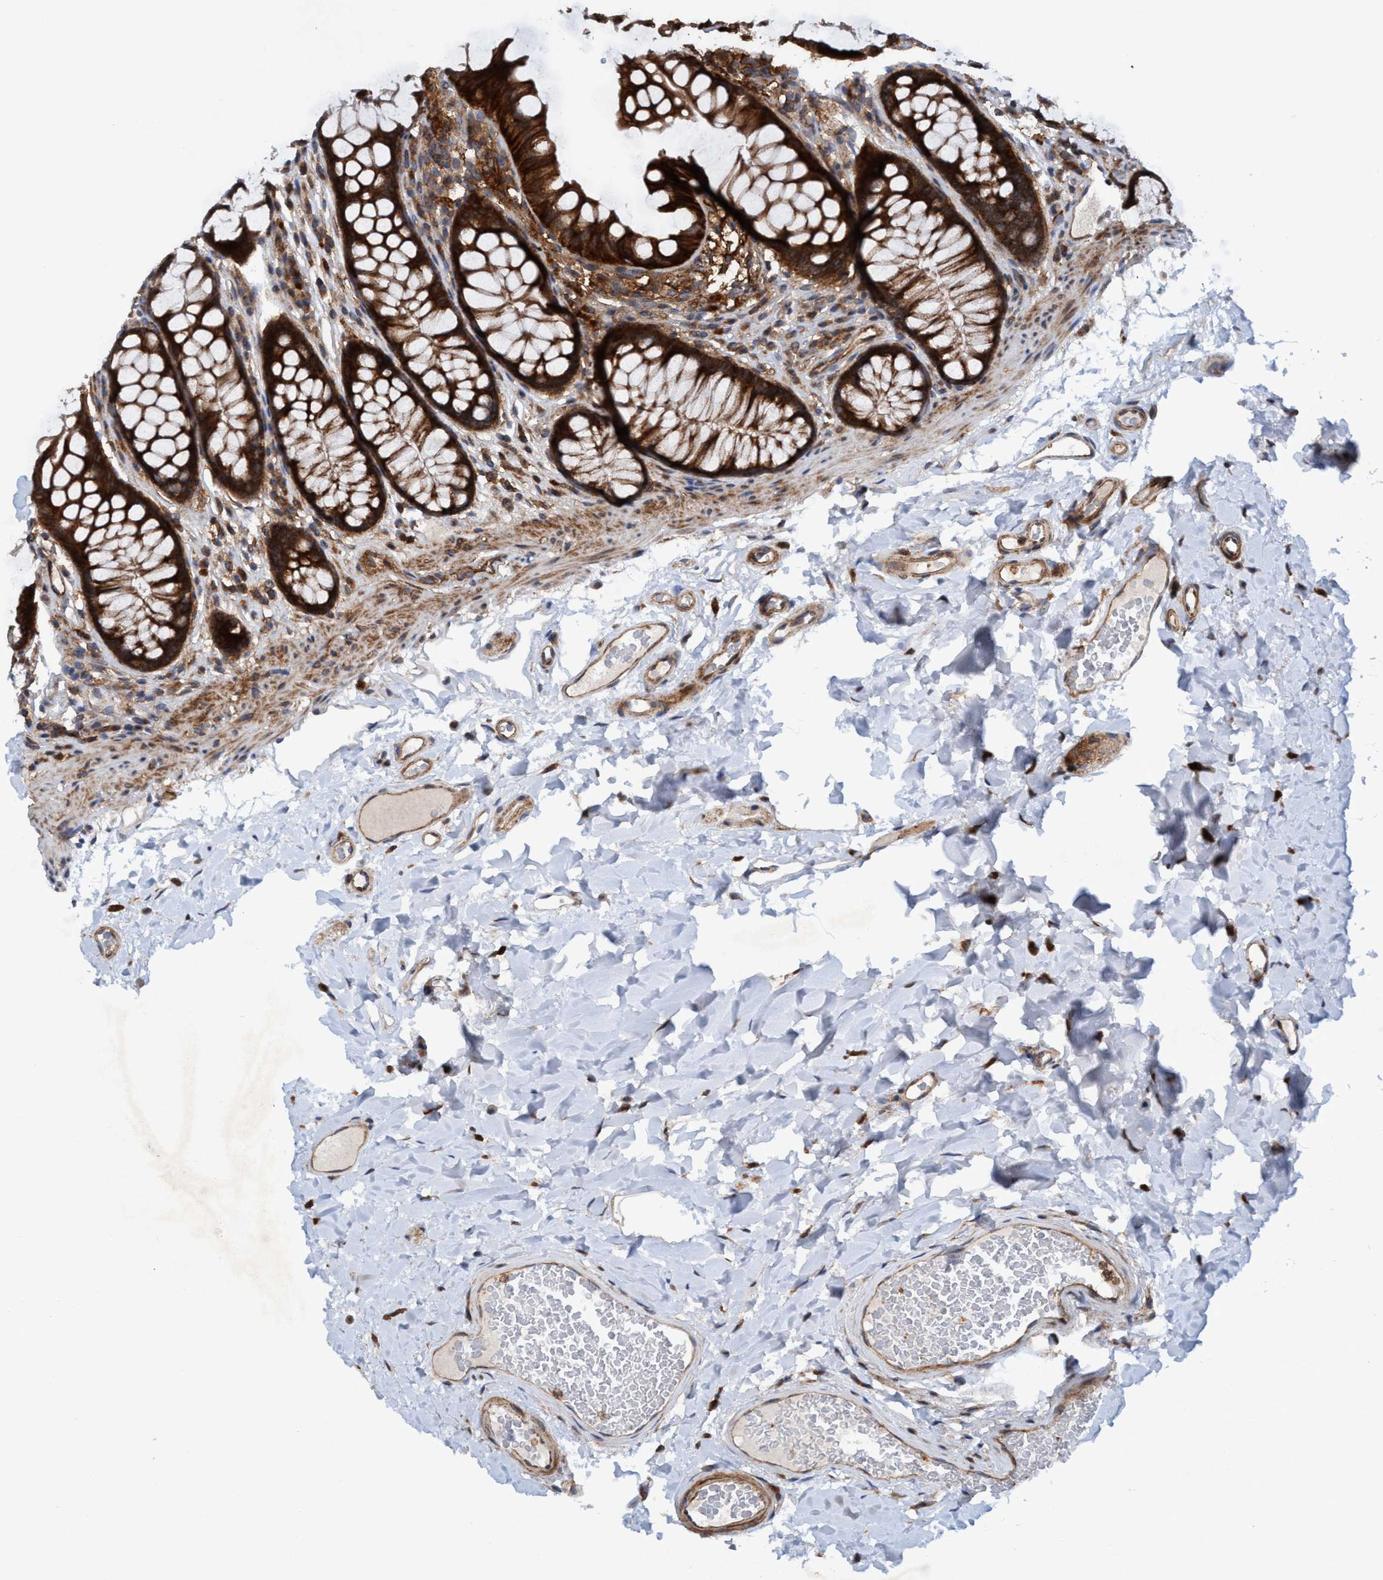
{"staining": {"intensity": "moderate", "quantity": ">75%", "location": "cytoplasmic/membranous"}, "tissue": "colon", "cell_type": "Endothelial cells", "image_type": "normal", "snomed": [{"axis": "morphology", "description": "Normal tissue, NOS"}, {"axis": "topography", "description": "Colon"}], "caption": "A high-resolution histopathology image shows immunohistochemistry staining of normal colon, which displays moderate cytoplasmic/membranous positivity in approximately >75% of endothelial cells. The protein of interest is stained brown, and the nuclei are stained in blue (DAB (3,3'-diaminobenzidine) IHC with brightfield microscopy, high magnification).", "gene": "SLC16A3", "patient": {"sex": "female", "age": 55}}